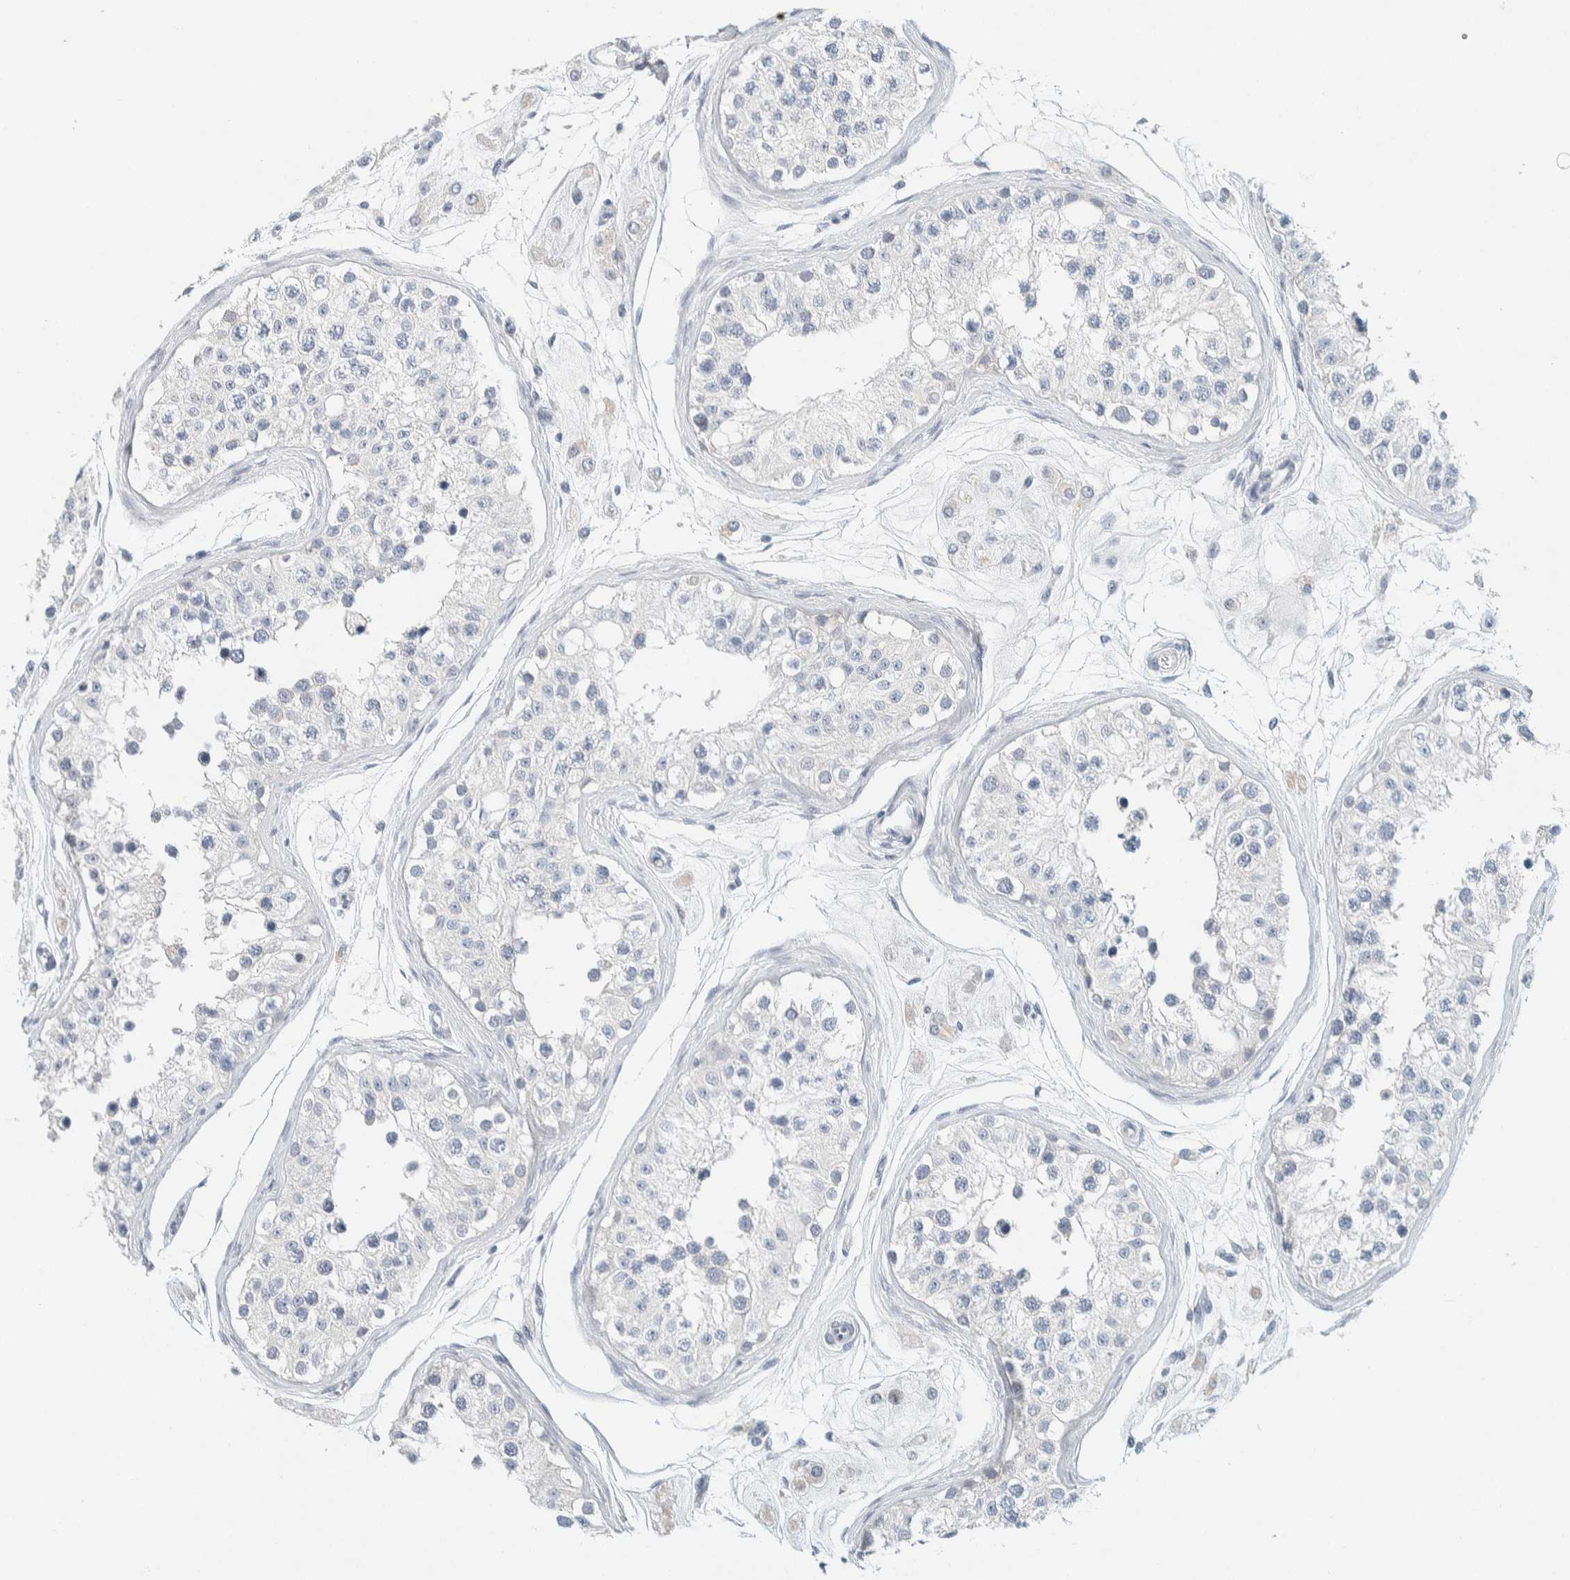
{"staining": {"intensity": "negative", "quantity": "none", "location": "none"}, "tissue": "testis", "cell_type": "Cells in seminiferous ducts", "image_type": "normal", "snomed": [{"axis": "morphology", "description": "Normal tissue, NOS"}, {"axis": "morphology", "description": "Adenocarcinoma, metastatic, NOS"}, {"axis": "topography", "description": "Testis"}], "caption": "This is an immunohistochemistry micrograph of benign testis. There is no expression in cells in seminiferous ducts.", "gene": "ALOX12B", "patient": {"sex": "male", "age": 26}}